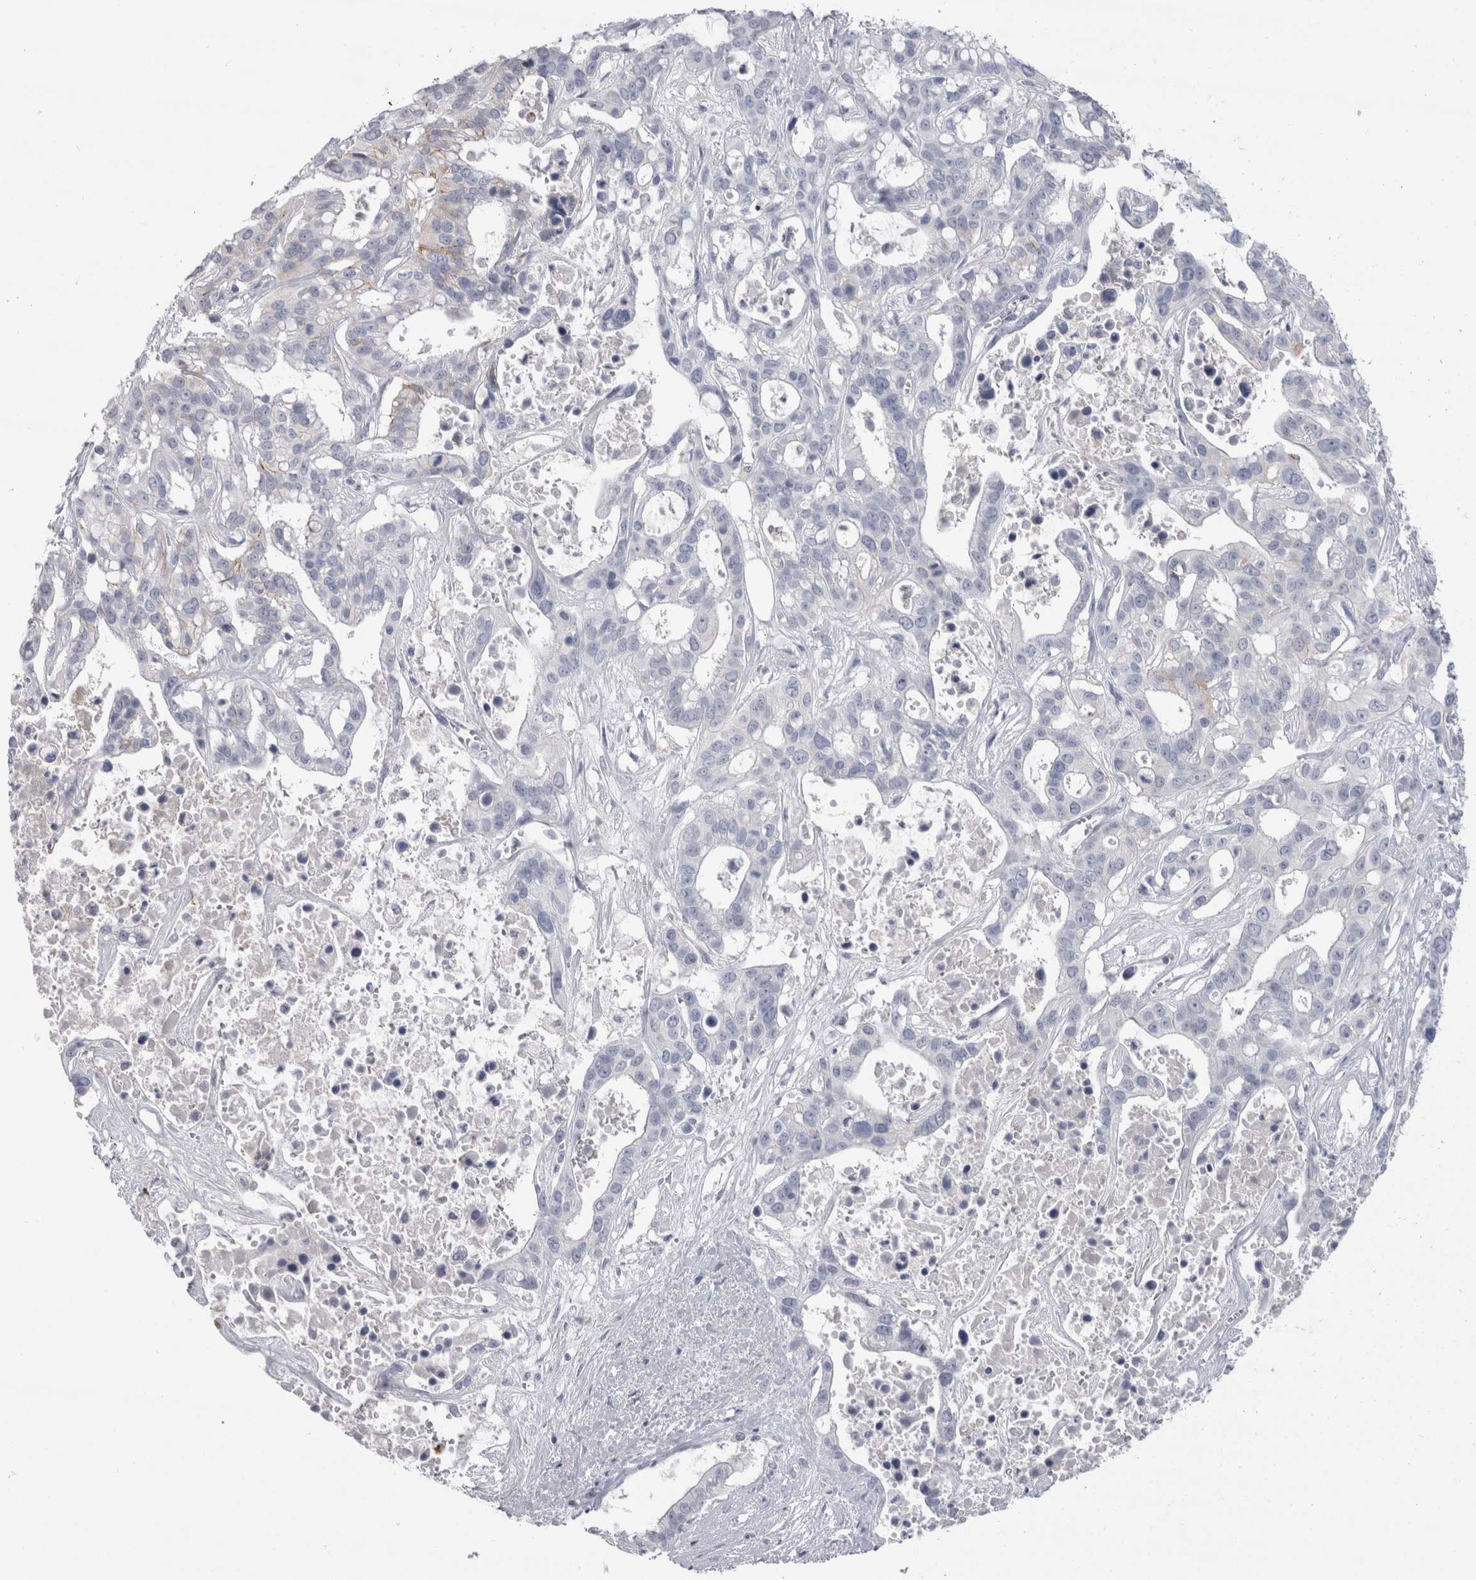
{"staining": {"intensity": "negative", "quantity": "none", "location": "none"}, "tissue": "liver cancer", "cell_type": "Tumor cells", "image_type": "cancer", "snomed": [{"axis": "morphology", "description": "Cholangiocarcinoma"}, {"axis": "topography", "description": "Liver"}], "caption": "Human cholangiocarcinoma (liver) stained for a protein using immunohistochemistry (IHC) reveals no staining in tumor cells.", "gene": "CDH17", "patient": {"sex": "female", "age": 65}}